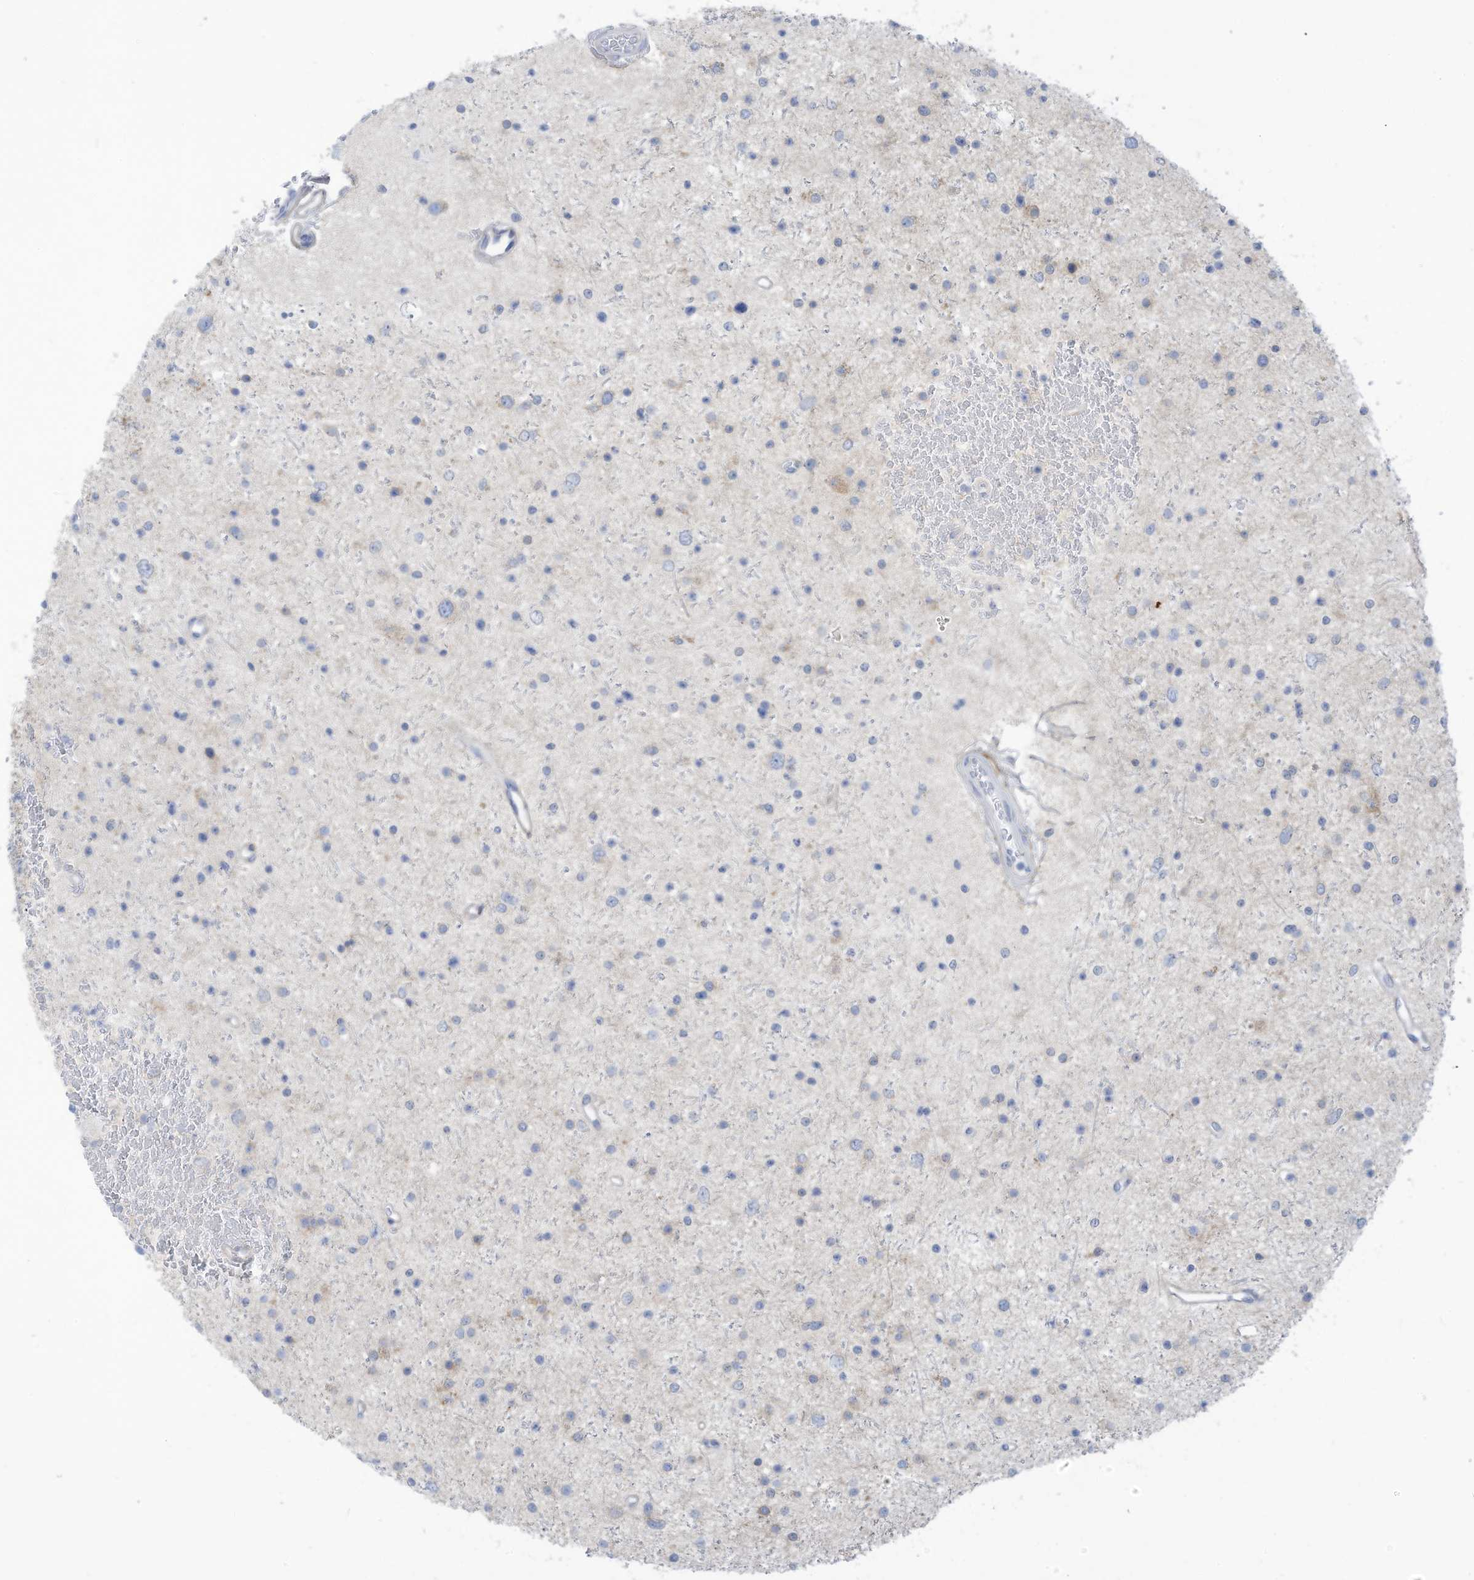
{"staining": {"intensity": "negative", "quantity": "none", "location": "none"}, "tissue": "glioma", "cell_type": "Tumor cells", "image_type": "cancer", "snomed": [{"axis": "morphology", "description": "Glioma, malignant, Low grade"}, {"axis": "topography", "description": "Brain"}], "caption": "Tumor cells are negative for protein expression in human malignant glioma (low-grade).", "gene": "TRMT2B", "patient": {"sex": "female", "age": 37}}